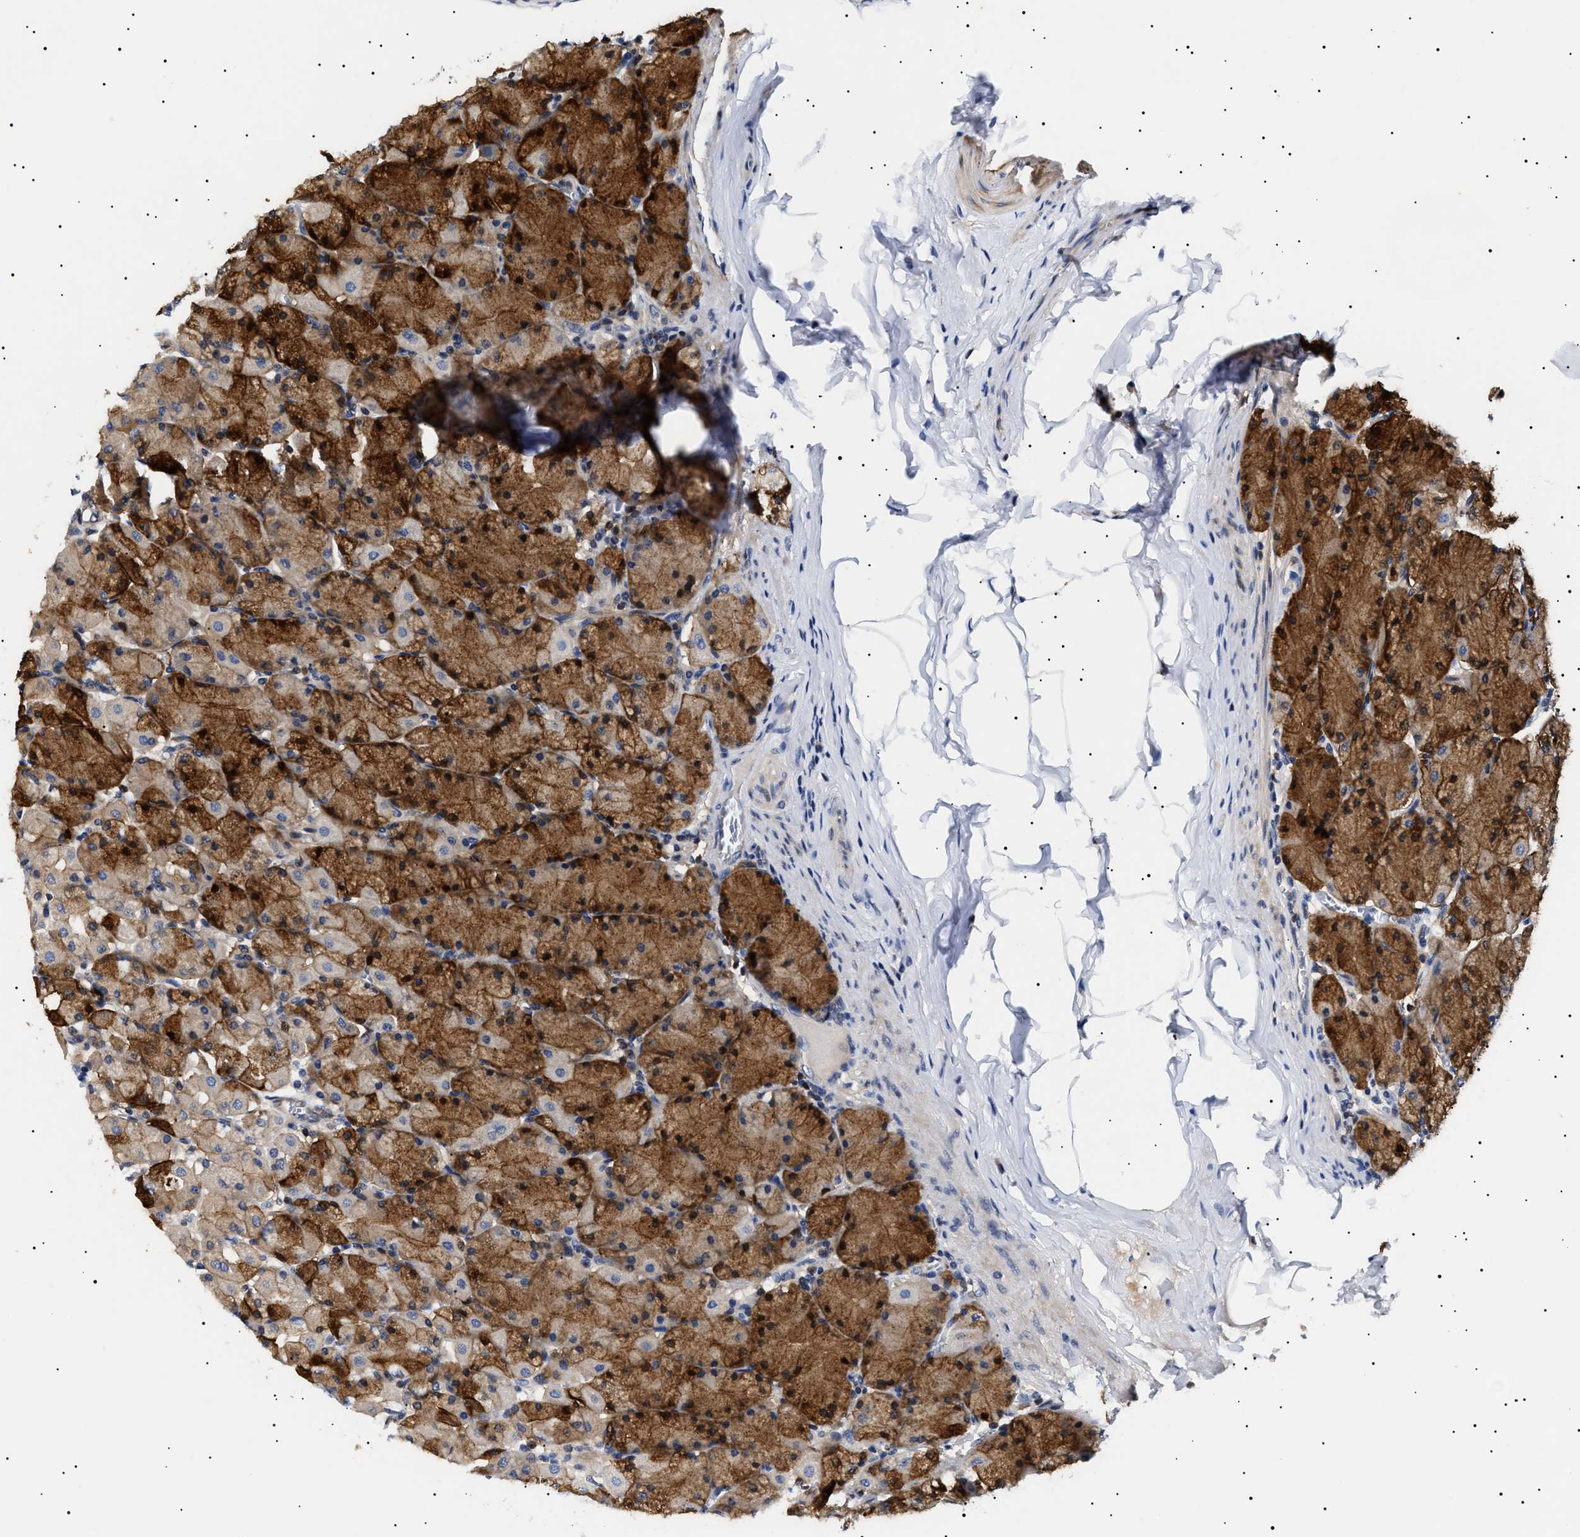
{"staining": {"intensity": "moderate", "quantity": ">75%", "location": "cytoplasmic/membranous"}, "tissue": "stomach", "cell_type": "Glandular cells", "image_type": "normal", "snomed": [{"axis": "morphology", "description": "Normal tissue, NOS"}, {"axis": "topography", "description": "Stomach, upper"}], "caption": "Benign stomach reveals moderate cytoplasmic/membranous expression in about >75% of glandular cells, visualized by immunohistochemistry. The protein is stained brown, and the nuclei are stained in blue (DAB IHC with brightfield microscopy, high magnification).", "gene": "SLC4A7", "patient": {"sex": "female", "age": 56}}